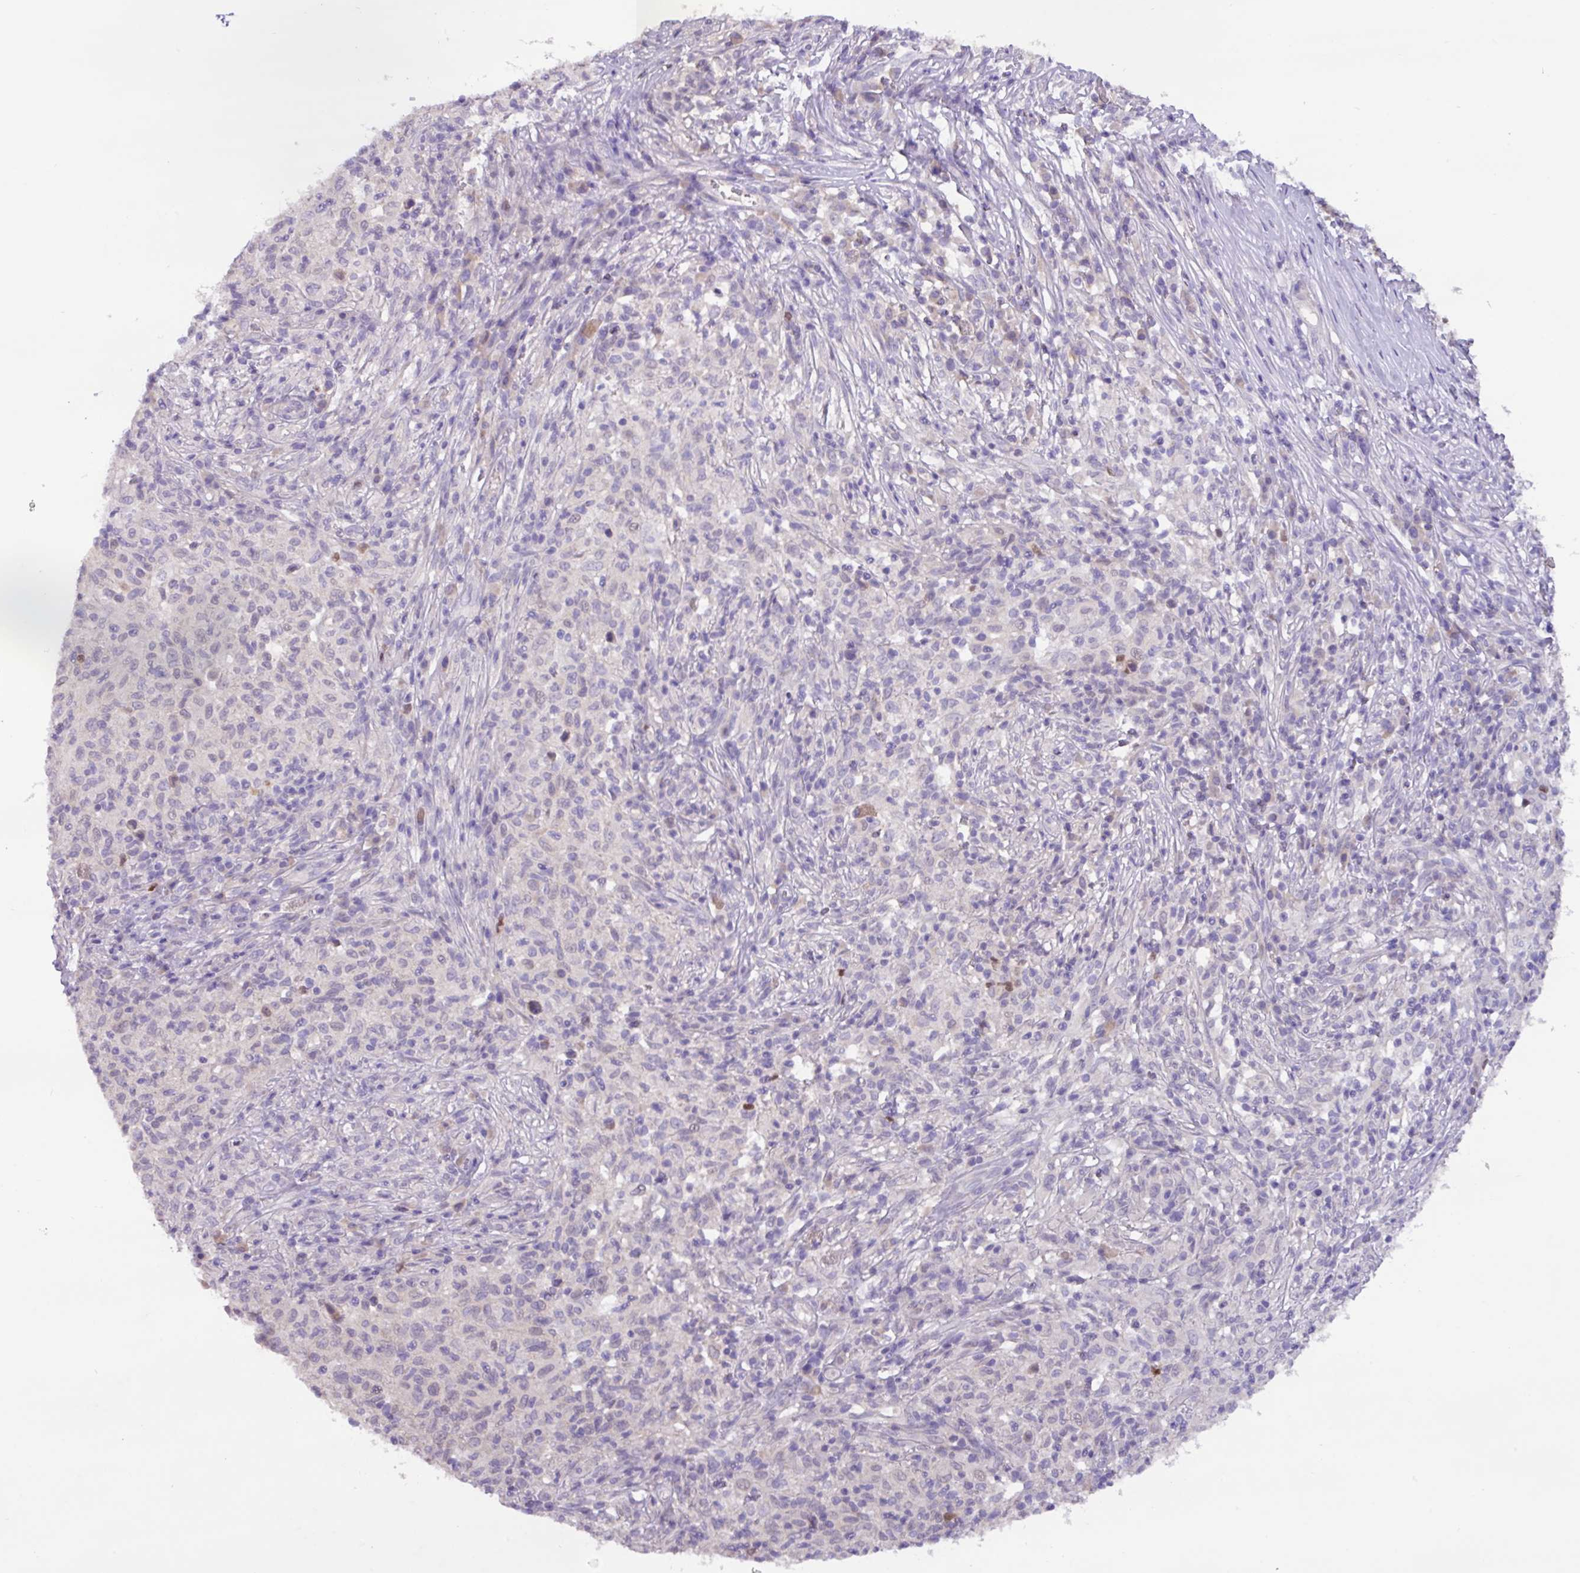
{"staining": {"intensity": "negative", "quantity": "none", "location": "none"}, "tissue": "melanoma", "cell_type": "Tumor cells", "image_type": "cancer", "snomed": [{"axis": "morphology", "description": "Malignant melanoma, NOS"}, {"axis": "topography", "description": "Skin"}], "caption": "This is an immunohistochemistry (IHC) micrograph of human malignant melanoma. There is no expression in tumor cells.", "gene": "PAX8", "patient": {"sex": "male", "age": 66}}